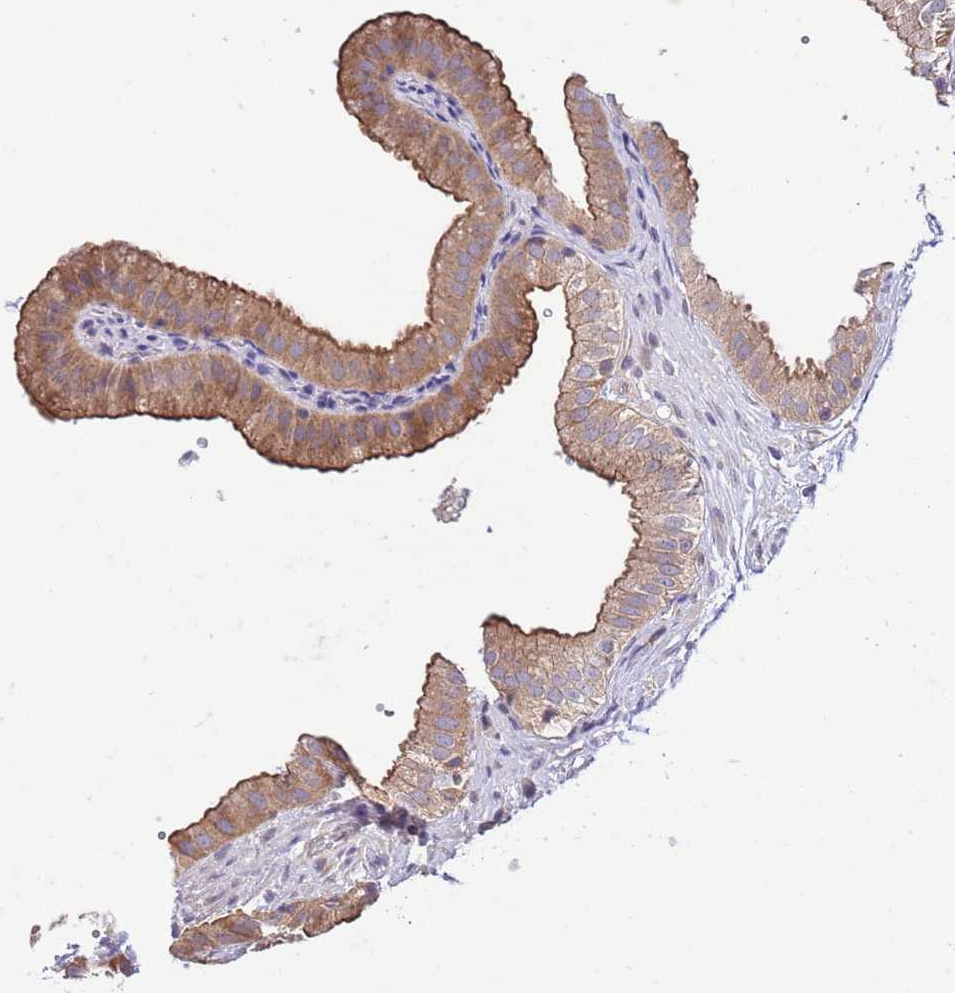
{"staining": {"intensity": "moderate", "quantity": "25%-75%", "location": "cytoplasmic/membranous"}, "tissue": "gallbladder", "cell_type": "Glandular cells", "image_type": "normal", "snomed": [{"axis": "morphology", "description": "Normal tissue, NOS"}, {"axis": "topography", "description": "Gallbladder"}], "caption": "The photomicrograph exhibits staining of normal gallbladder, revealing moderate cytoplasmic/membranous protein positivity (brown color) within glandular cells. (DAB IHC with brightfield microscopy, high magnification).", "gene": "DONSON", "patient": {"sex": "female", "age": 61}}